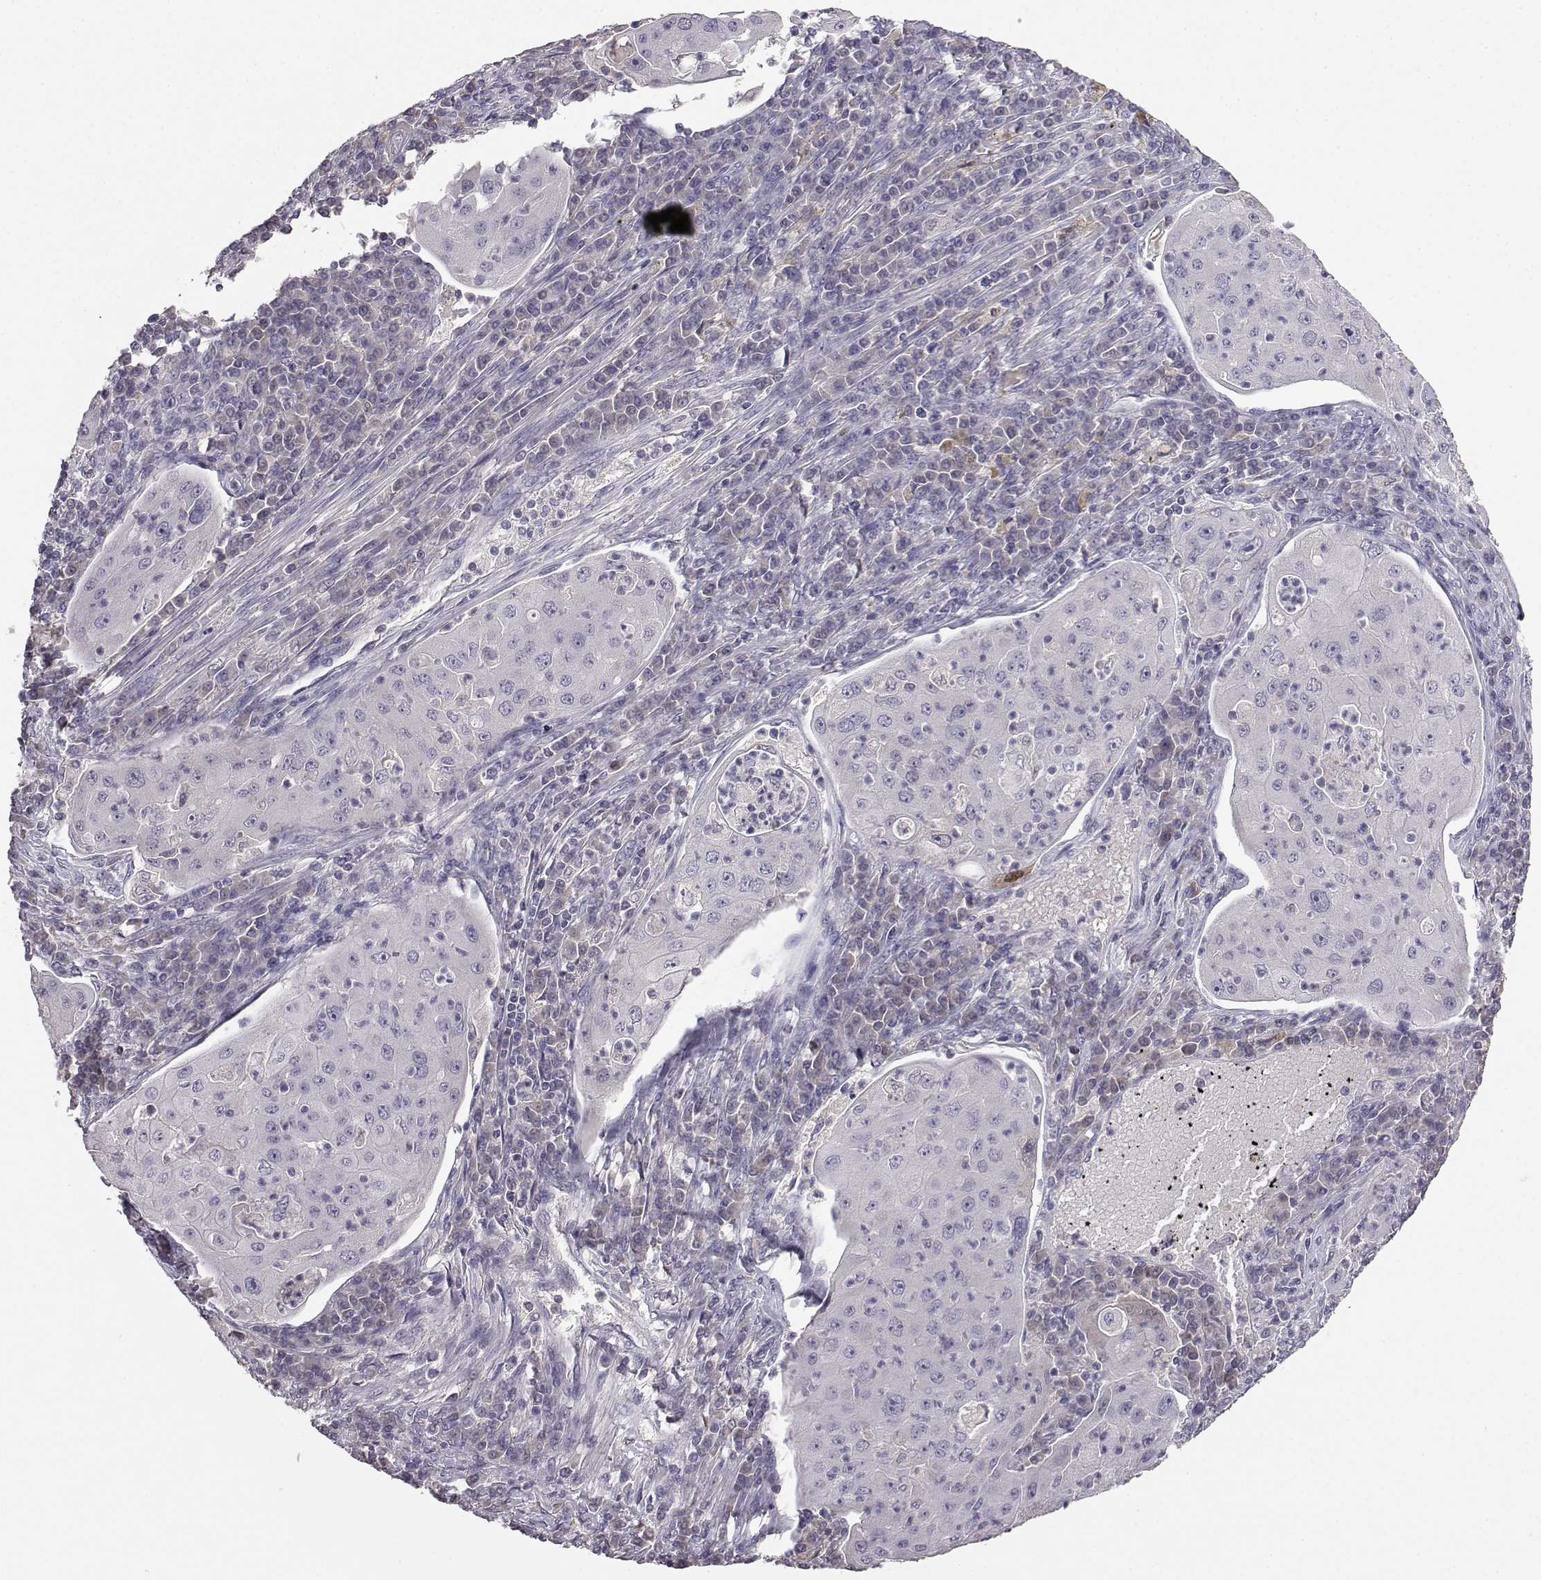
{"staining": {"intensity": "negative", "quantity": "none", "location": "none"}, "tissue": "lung cancer", "cell_type": "Tumor cells", "image_type": "cancer", "snomed": [{"axis": "morphology", "description": "Squamous cell carcinoma, NOS"}, {"axis": "topography", "description": "Lung"}], "caption": "Squamous cell carcinoma (lung) was stained to show a protein in brown. There is no significant expression in tumor cells. Nuclei are stained in blue.", "gene": "AKR1B1", "patient": {"sex": "female", "age": 59}}